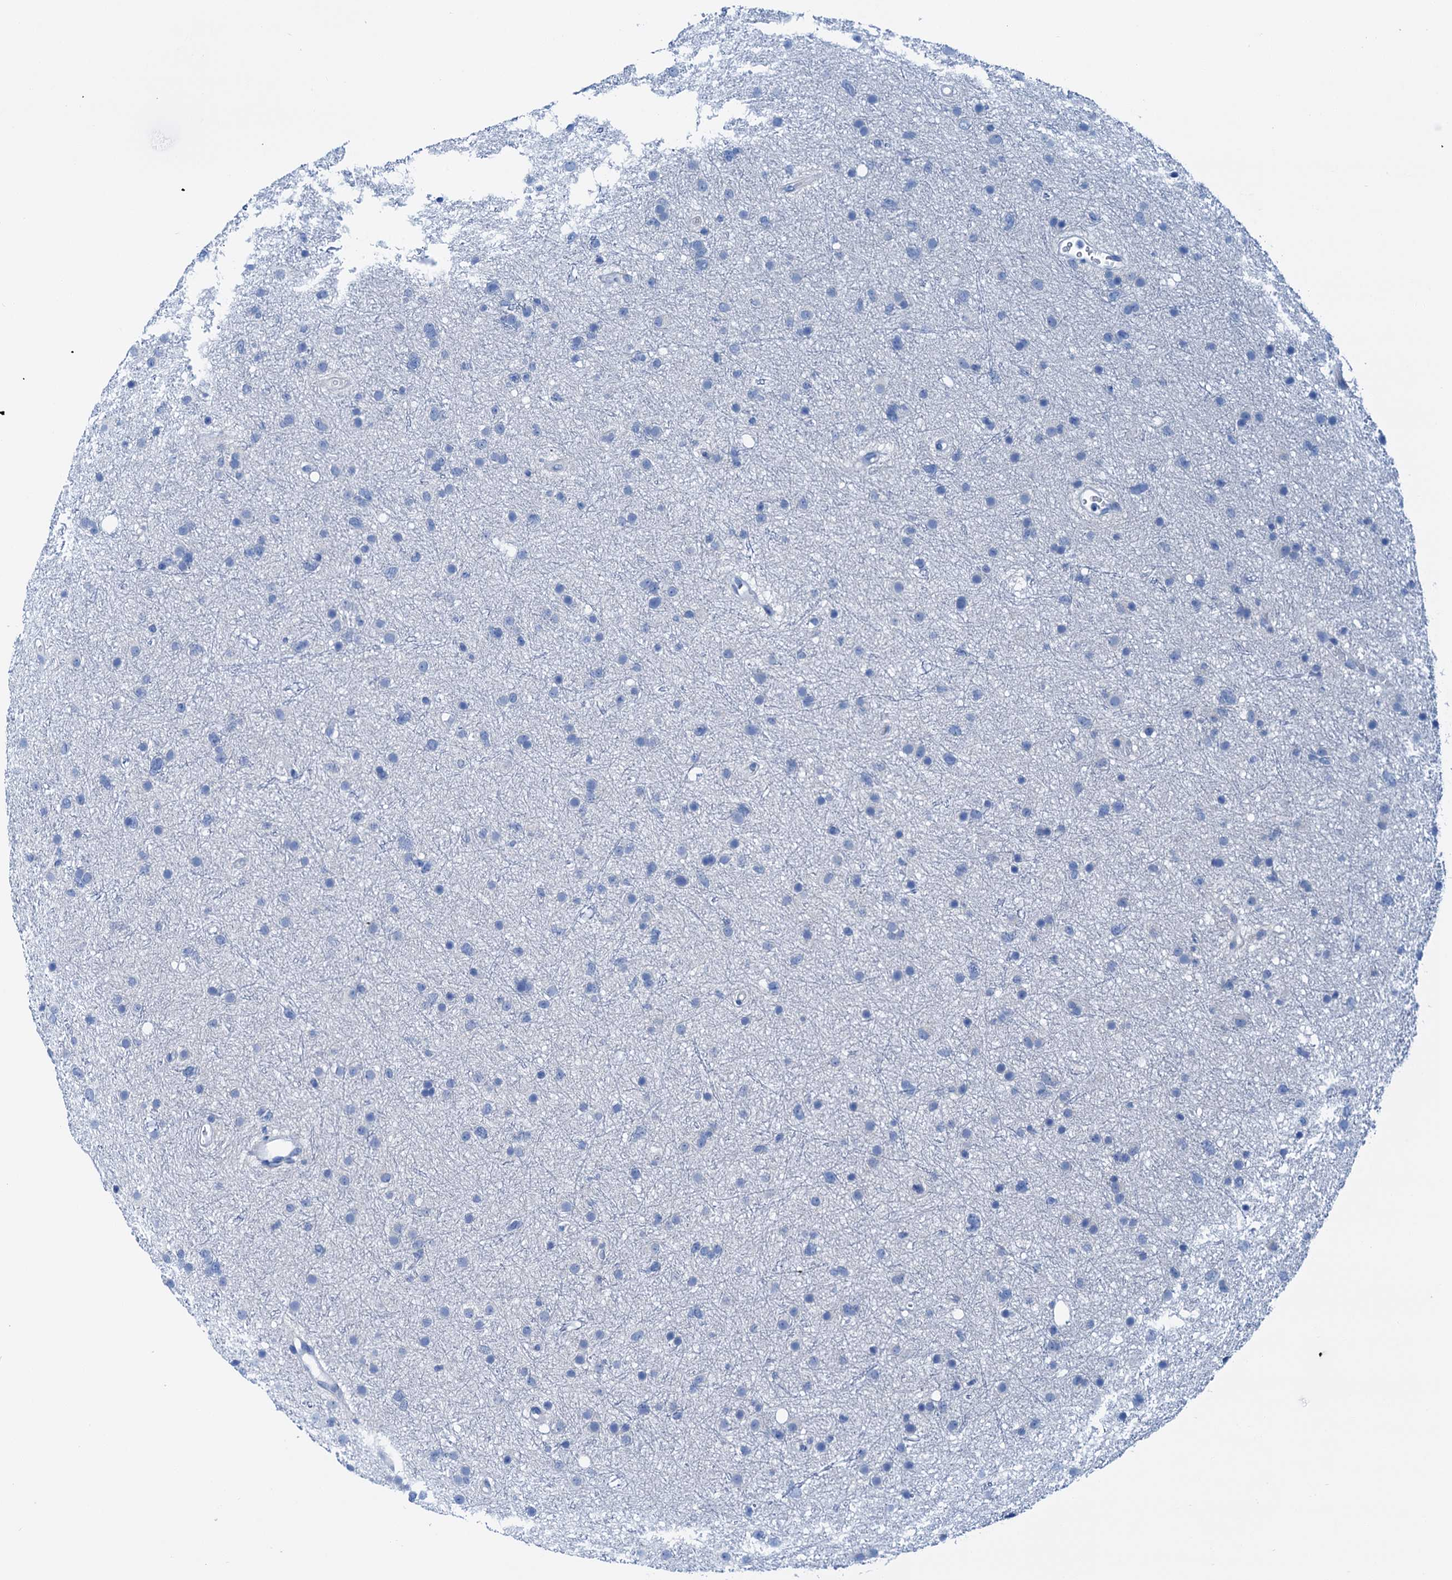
{"staining": {"intensity": "negative", "quantity": "none", "location": "none"}, "tissue": "glioma", "cell_type": "Tumor cells", "image_type": "cancer", "snomed": [{"axis": "morphology", "description": "Glioma, malignant, Low grade"}, {"axis": "topography", "description": "Cerebral cortex"}], "caption": "Human glioma stained for a protein using IHC demonstrates no positivity in tumor cells.", "gene": "KNDC1", "patient": {"sex": "female", "age": 39}}